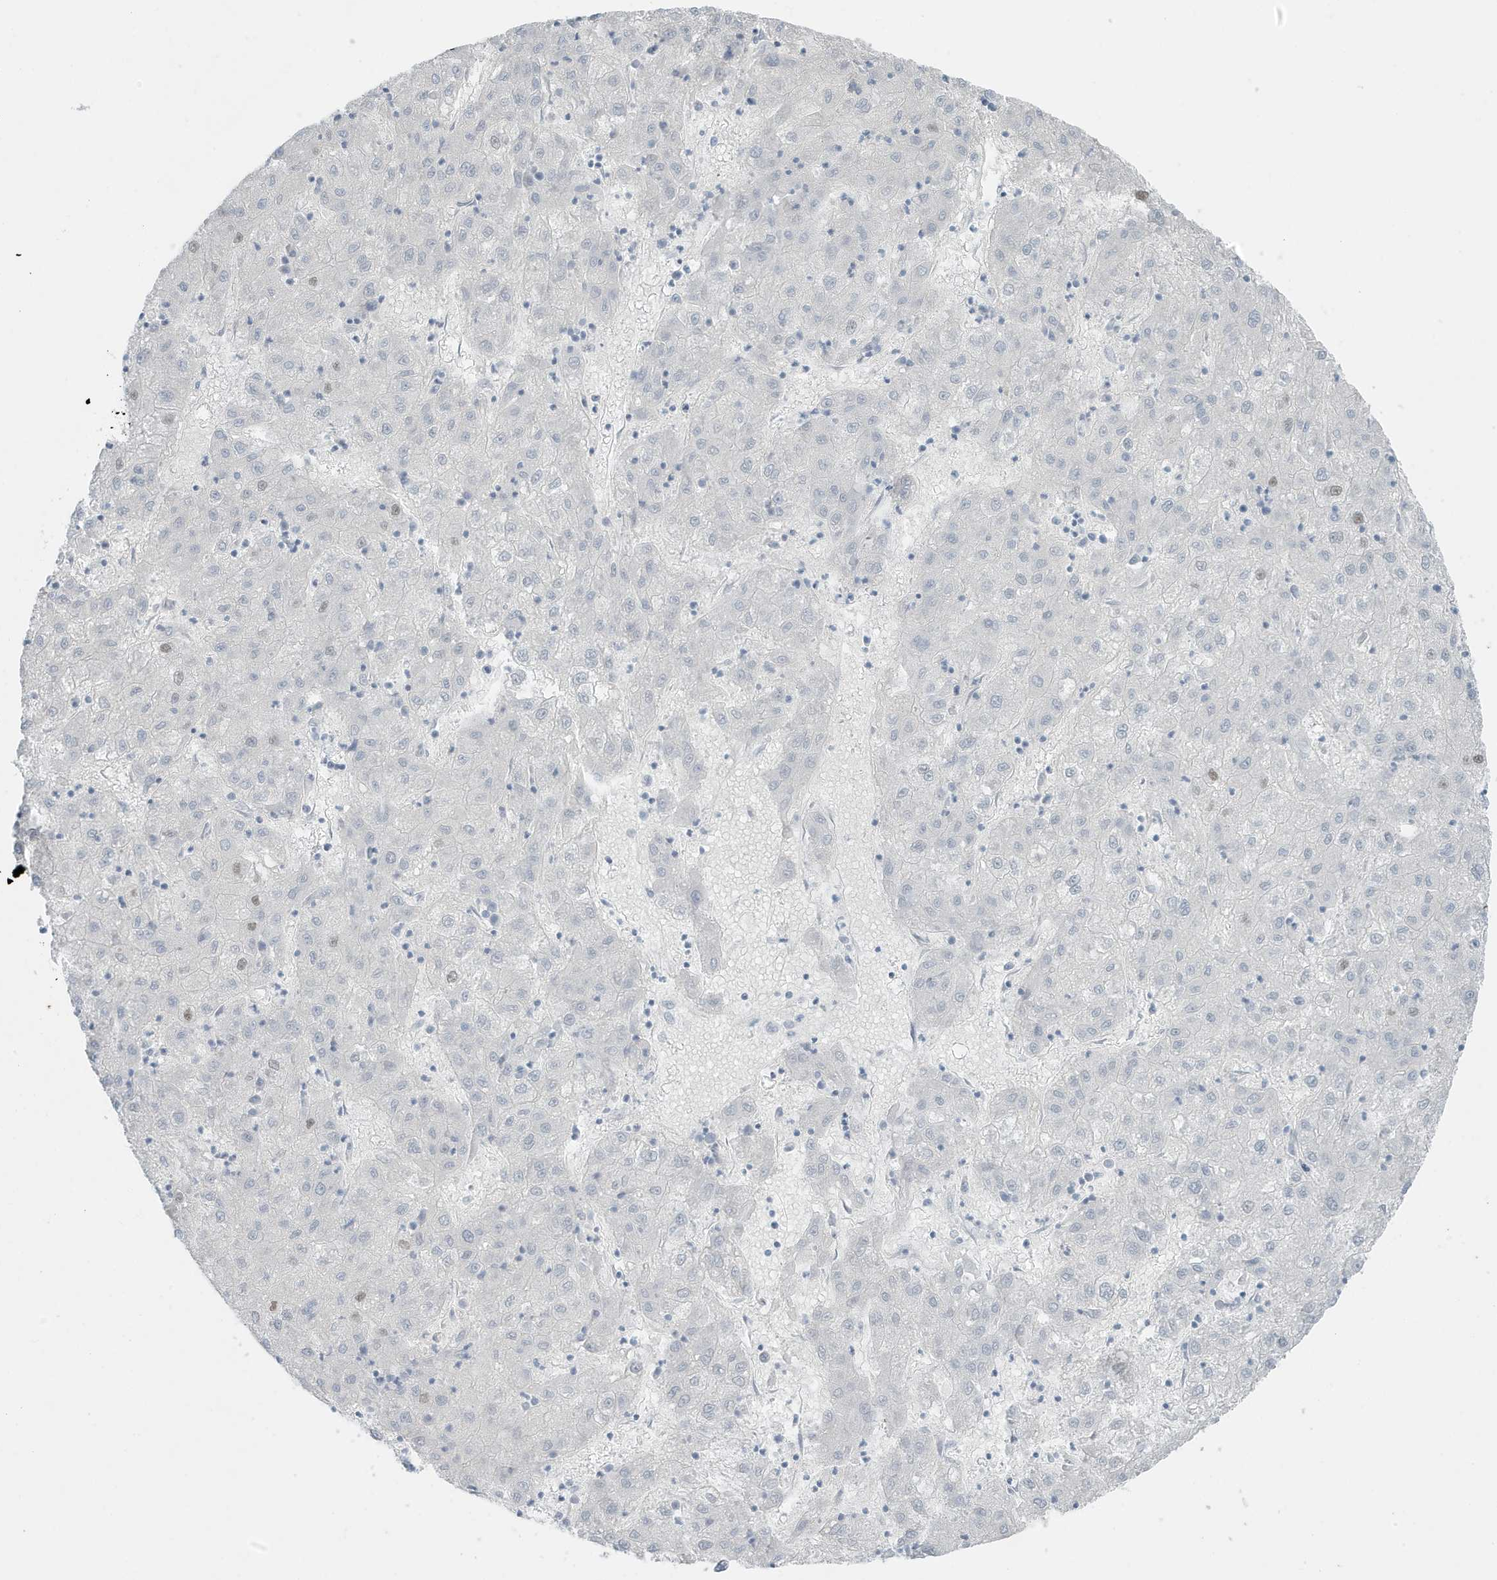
{"staining": {"intensity": "weak", "quantity": "<25%", "location": "nuclear"}, "tissue": "liver cancer", "cell_type": "Tumor cells", "image_type": "cancer", "snomed": [{"axis": "morphology", "description": "Carcinoma, Hepatocellular, NOS"}, {"axis": "topography", "description": "Liver"}], "caption": "A micrograph of hepatocellular carcinoma (liver) stained for a protein exhibits no brown staining in tumor cells.", "gene": "ZFP64", "patient": {"sex": "male", "age": 72}}